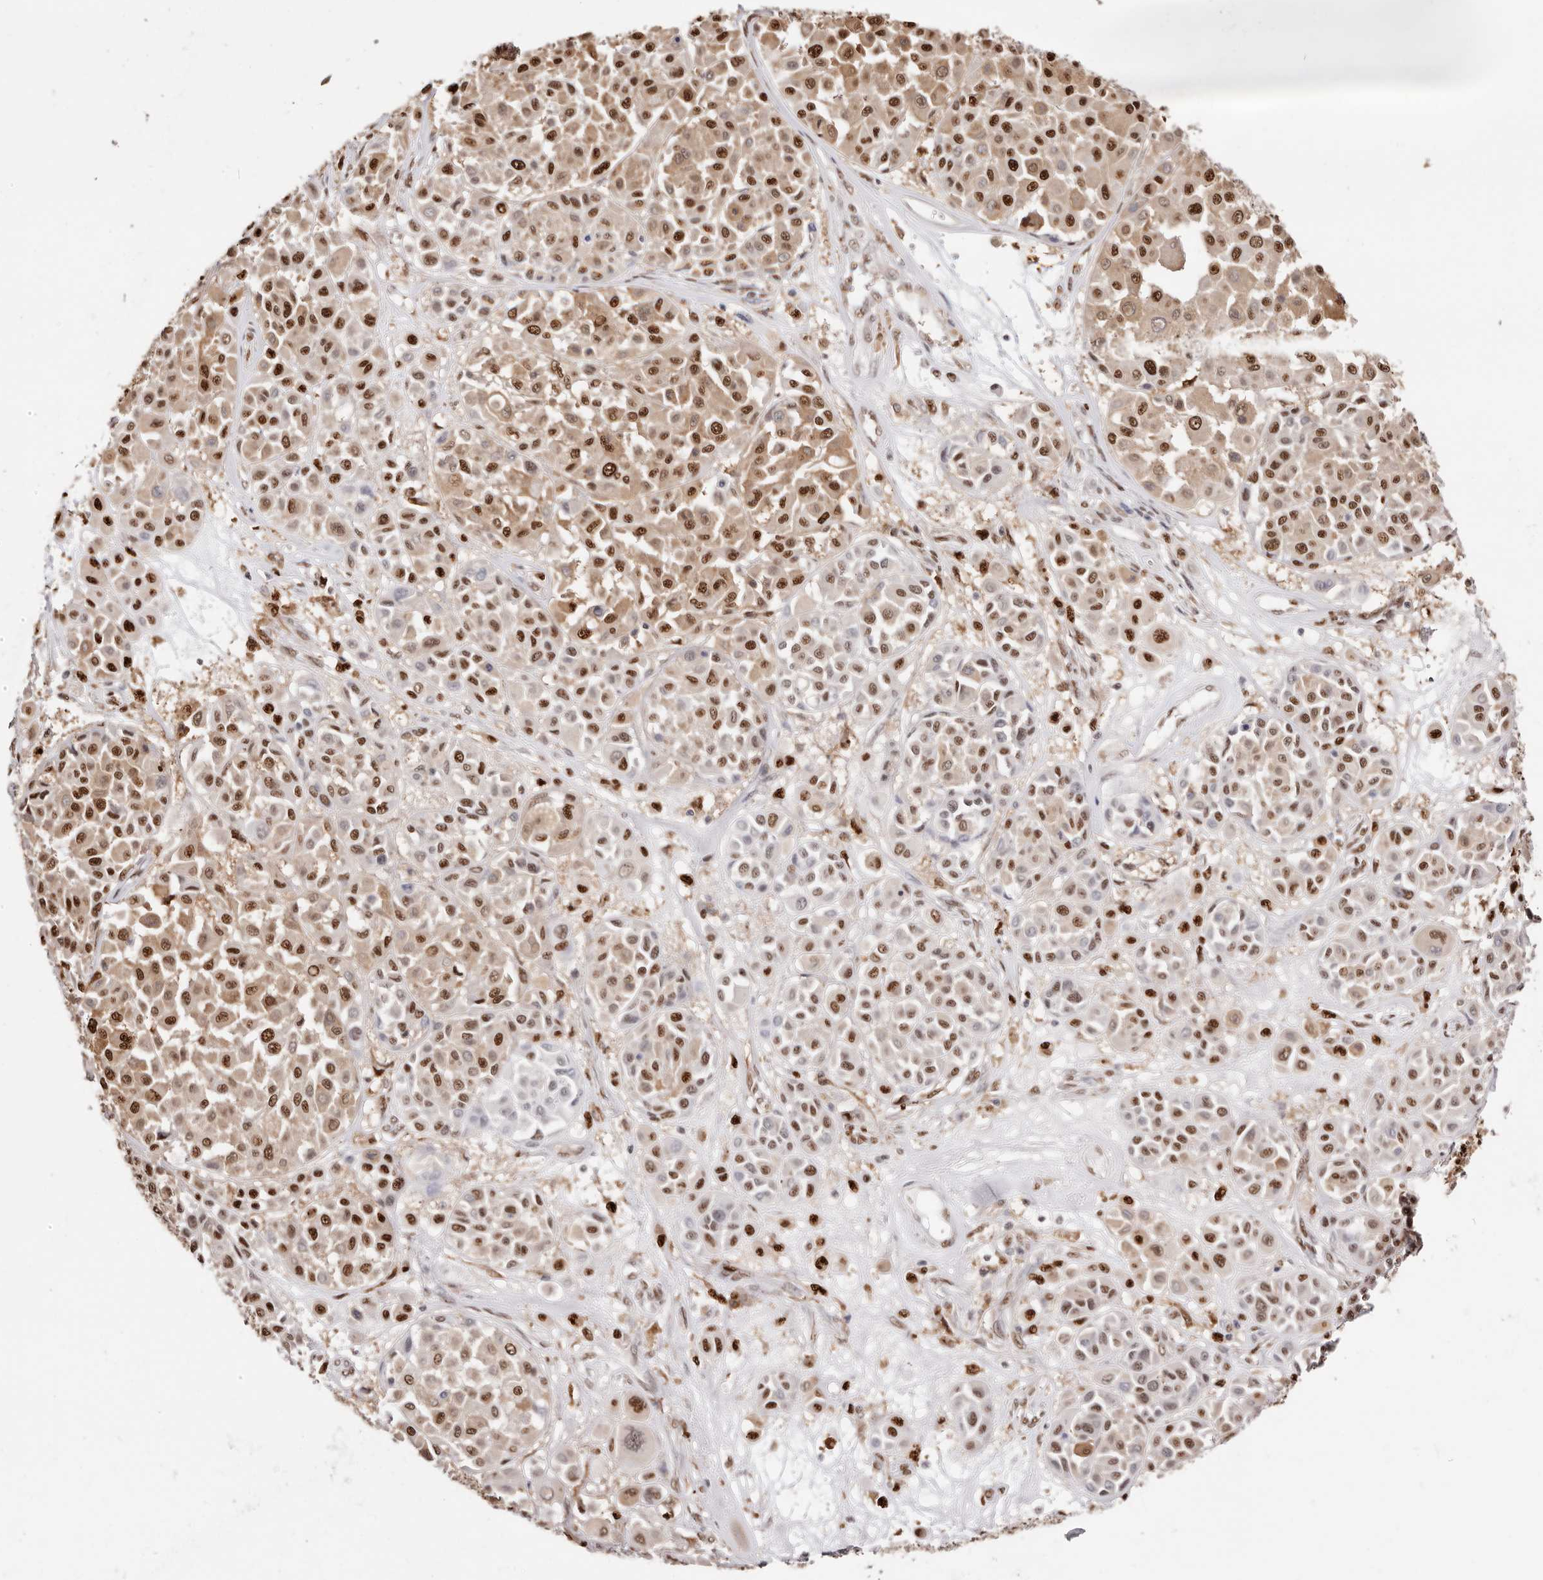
{"staining": {"intensity": "moderate", "quantity": ">75%", "location": "nuclear"}, "tissue": "melanoma", "cell_type": "Tumor cells", "image_type": "cancer", "snomed": [{"axis": "morphology", "description": "Malignant melanoma, Metastatic site"}, {"axis": "topography", "description": "Soft tissue"}], "caption": "Moderate nuclear protein expression is identified in approximately >75% of tumor cells in melanoma.", "gene": "TKT", "patient": {"sex": "male", "age": 41}}